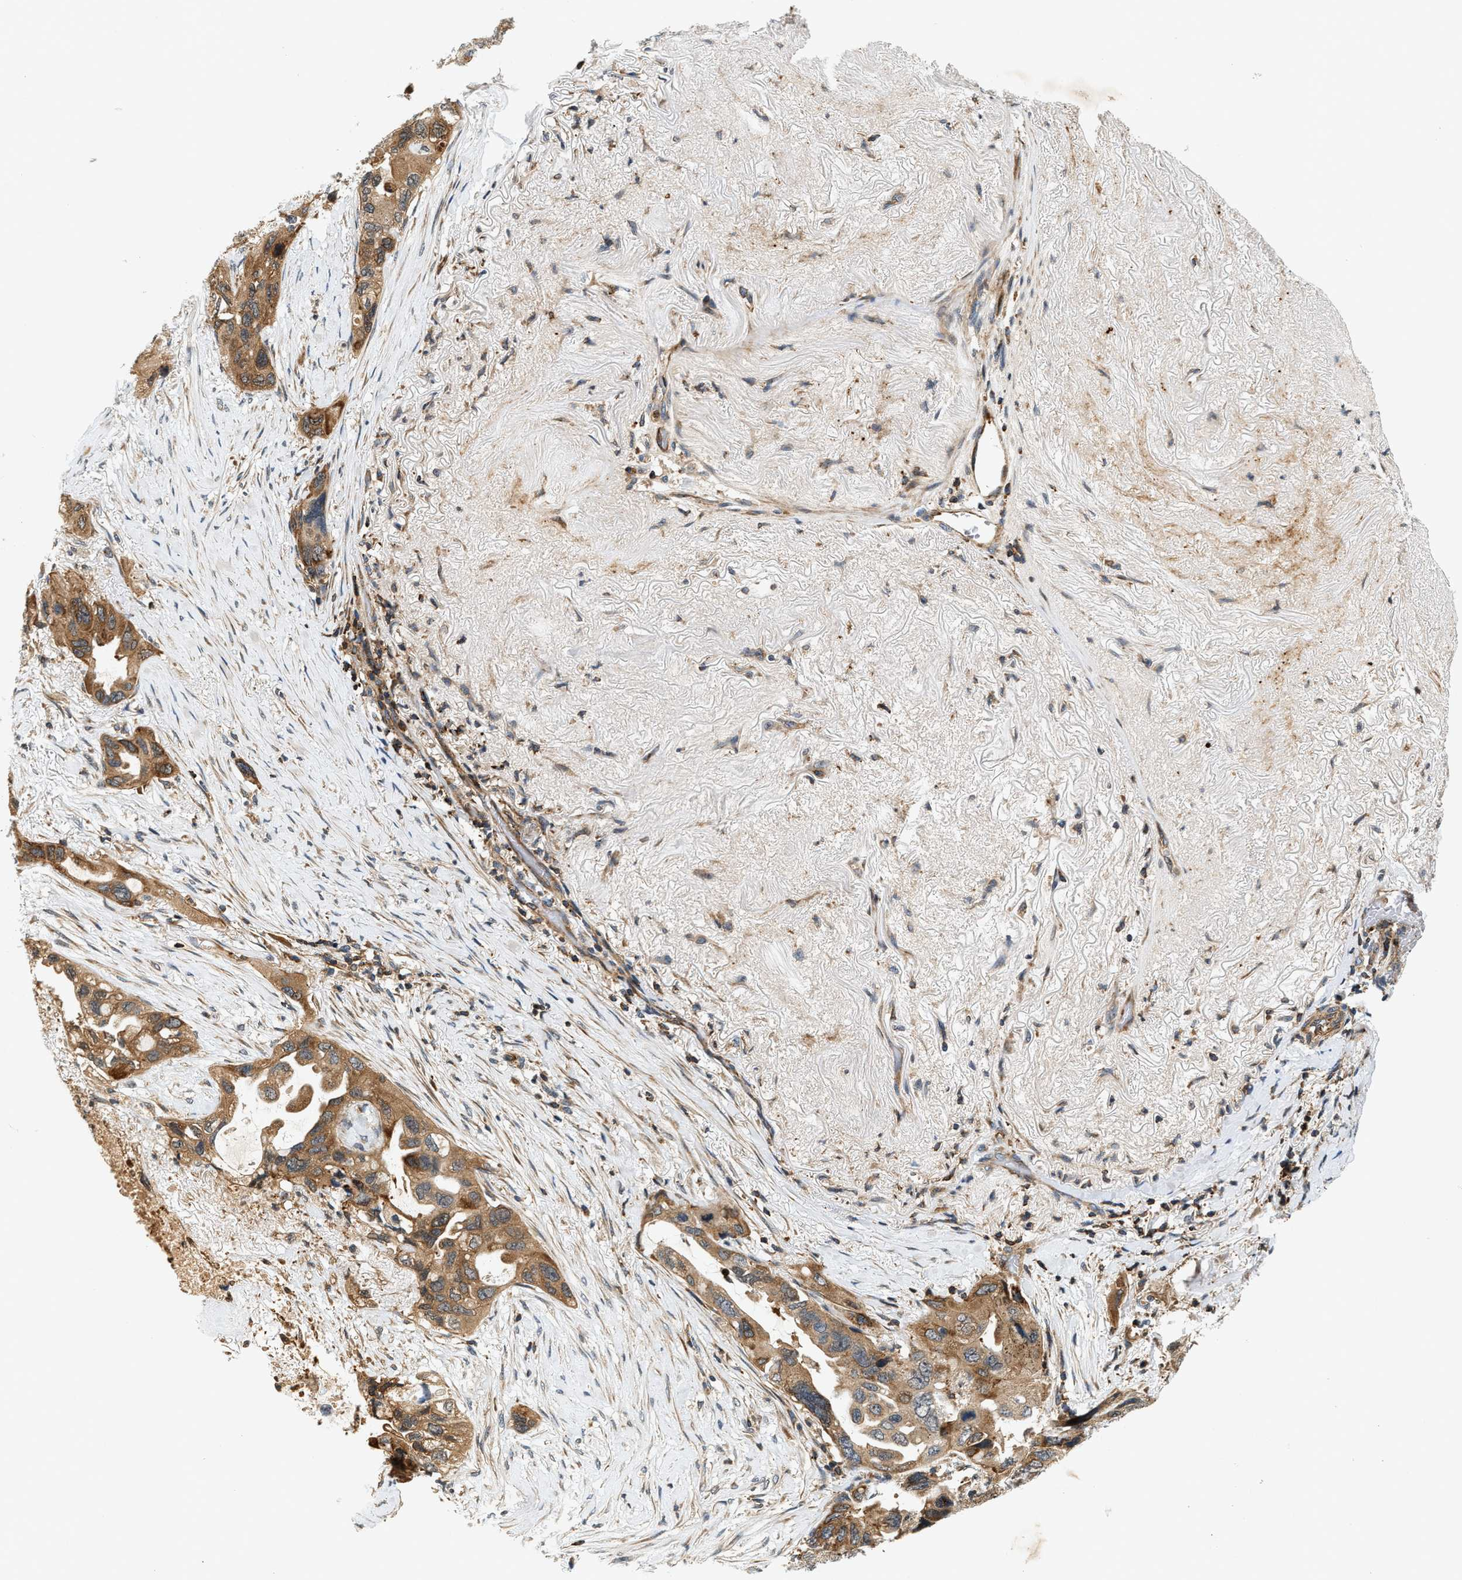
{"staining": {"intensity": "moderate", "quantity": ">75%", "location": "cytoplasmic/membranous"}, "tissue": "lung cancer", "cell_type": "Tumor cells", "image_type": "cancer", "snomed": [{"axis": "morphology", "description": "Squamous cell carcinoma, NOS"}, {"axis": "topography", "description": "Lung"}], "caption": "A brown stain highlights moderate cytoplasmic/membranous staining of a protein in lung cancer (squamous cell carcinoma) tumor cells.", "gene": "SAMD9", "patient": {"sex": "female", "age": 73}}